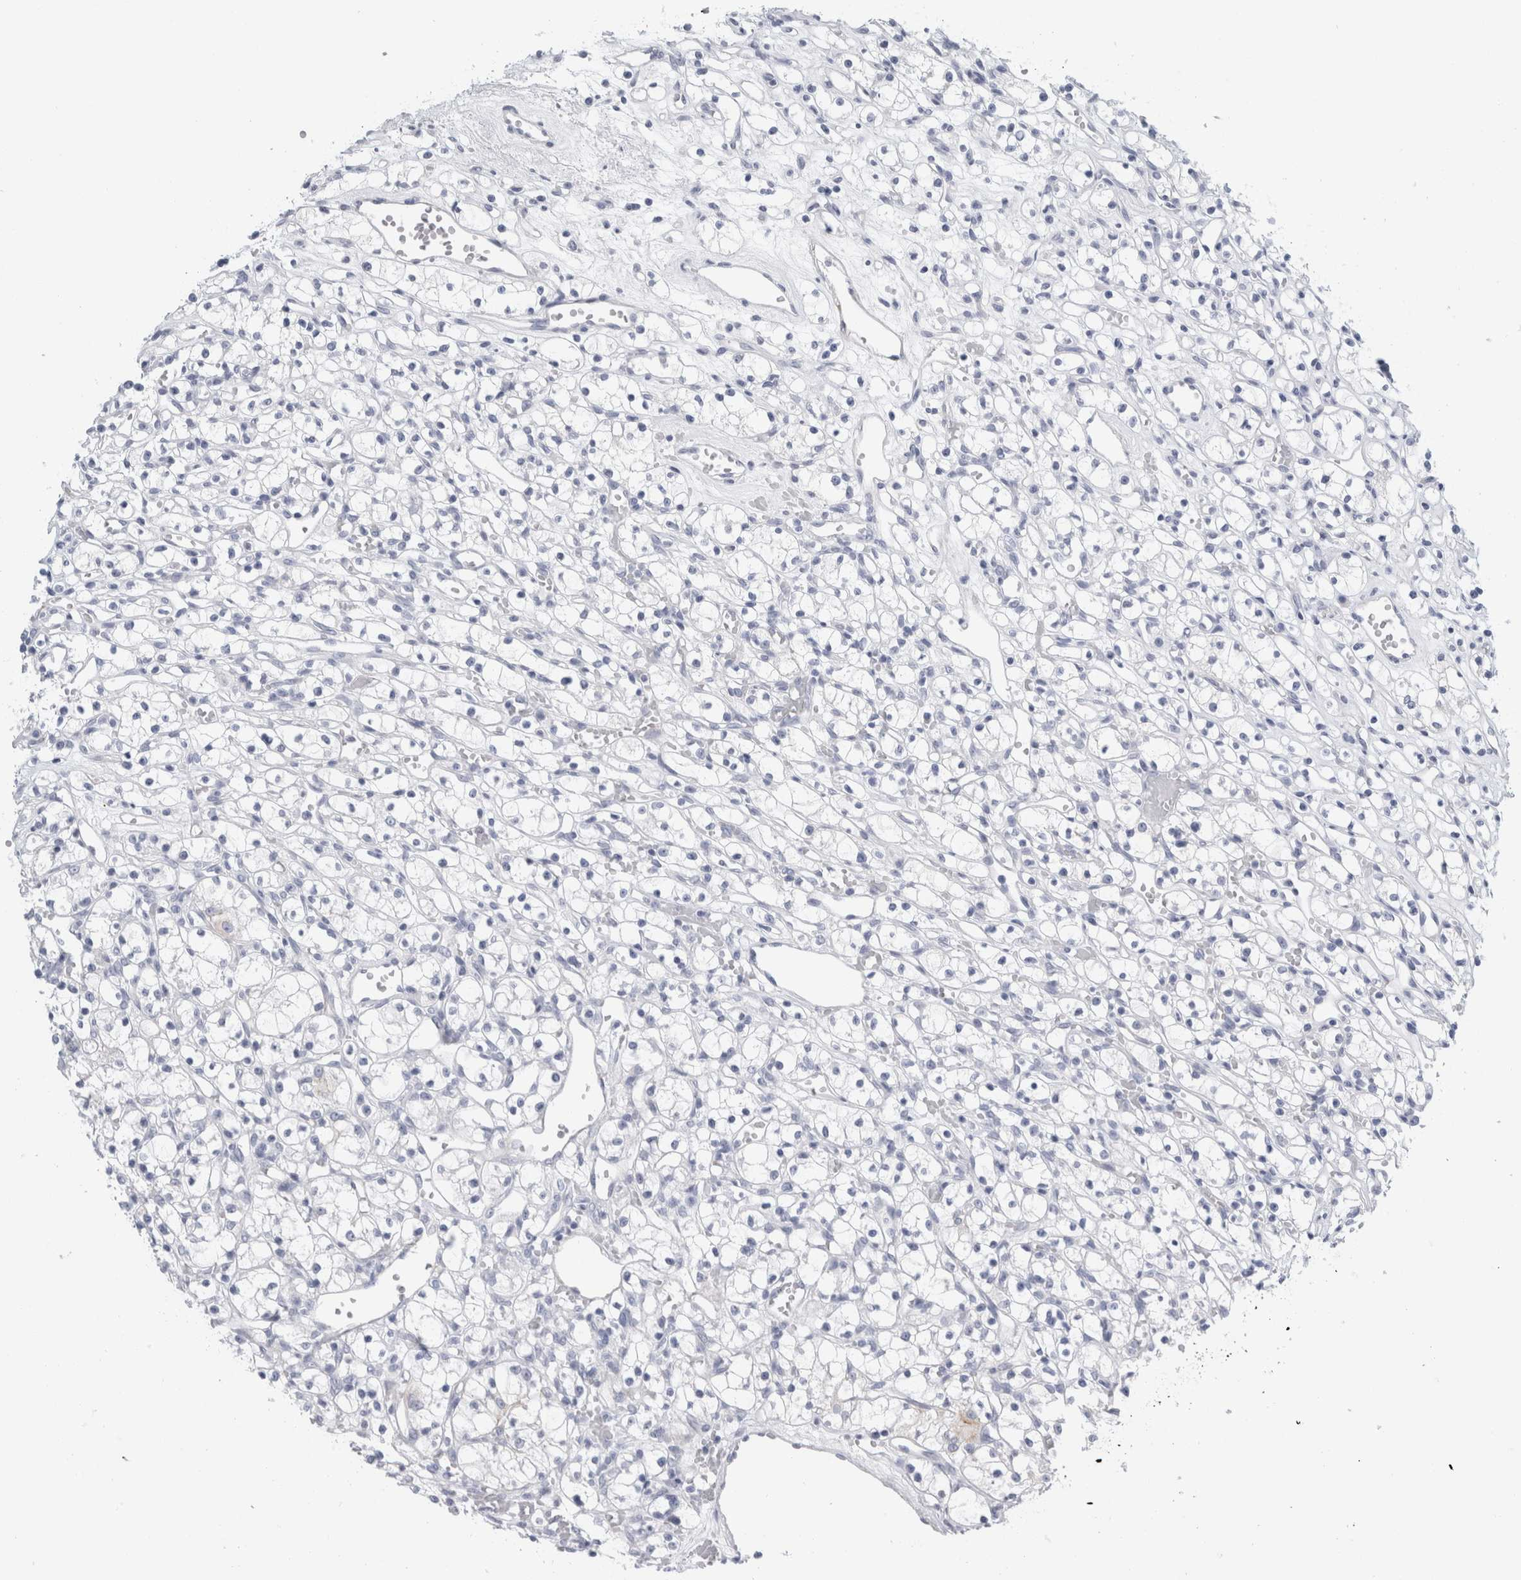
{"staining": {"intensity": "negative", "quantity": "none", "location": "none"}, "tissue": "renal cancer", "cell_type": "Tumor cells", "image_type": "cancer", "snomed": [{"axis": "morphology", "description": "Adenocarcinoma, NOS"}, {"axis": "topography", "description": "Kidney"}], "caption": "This is an IHC image of human renal adenocarcinoma. There is no positivity in tumor cells.", "gene": "RPH3AL", "patient": {"sex": "female", "age": 59}}